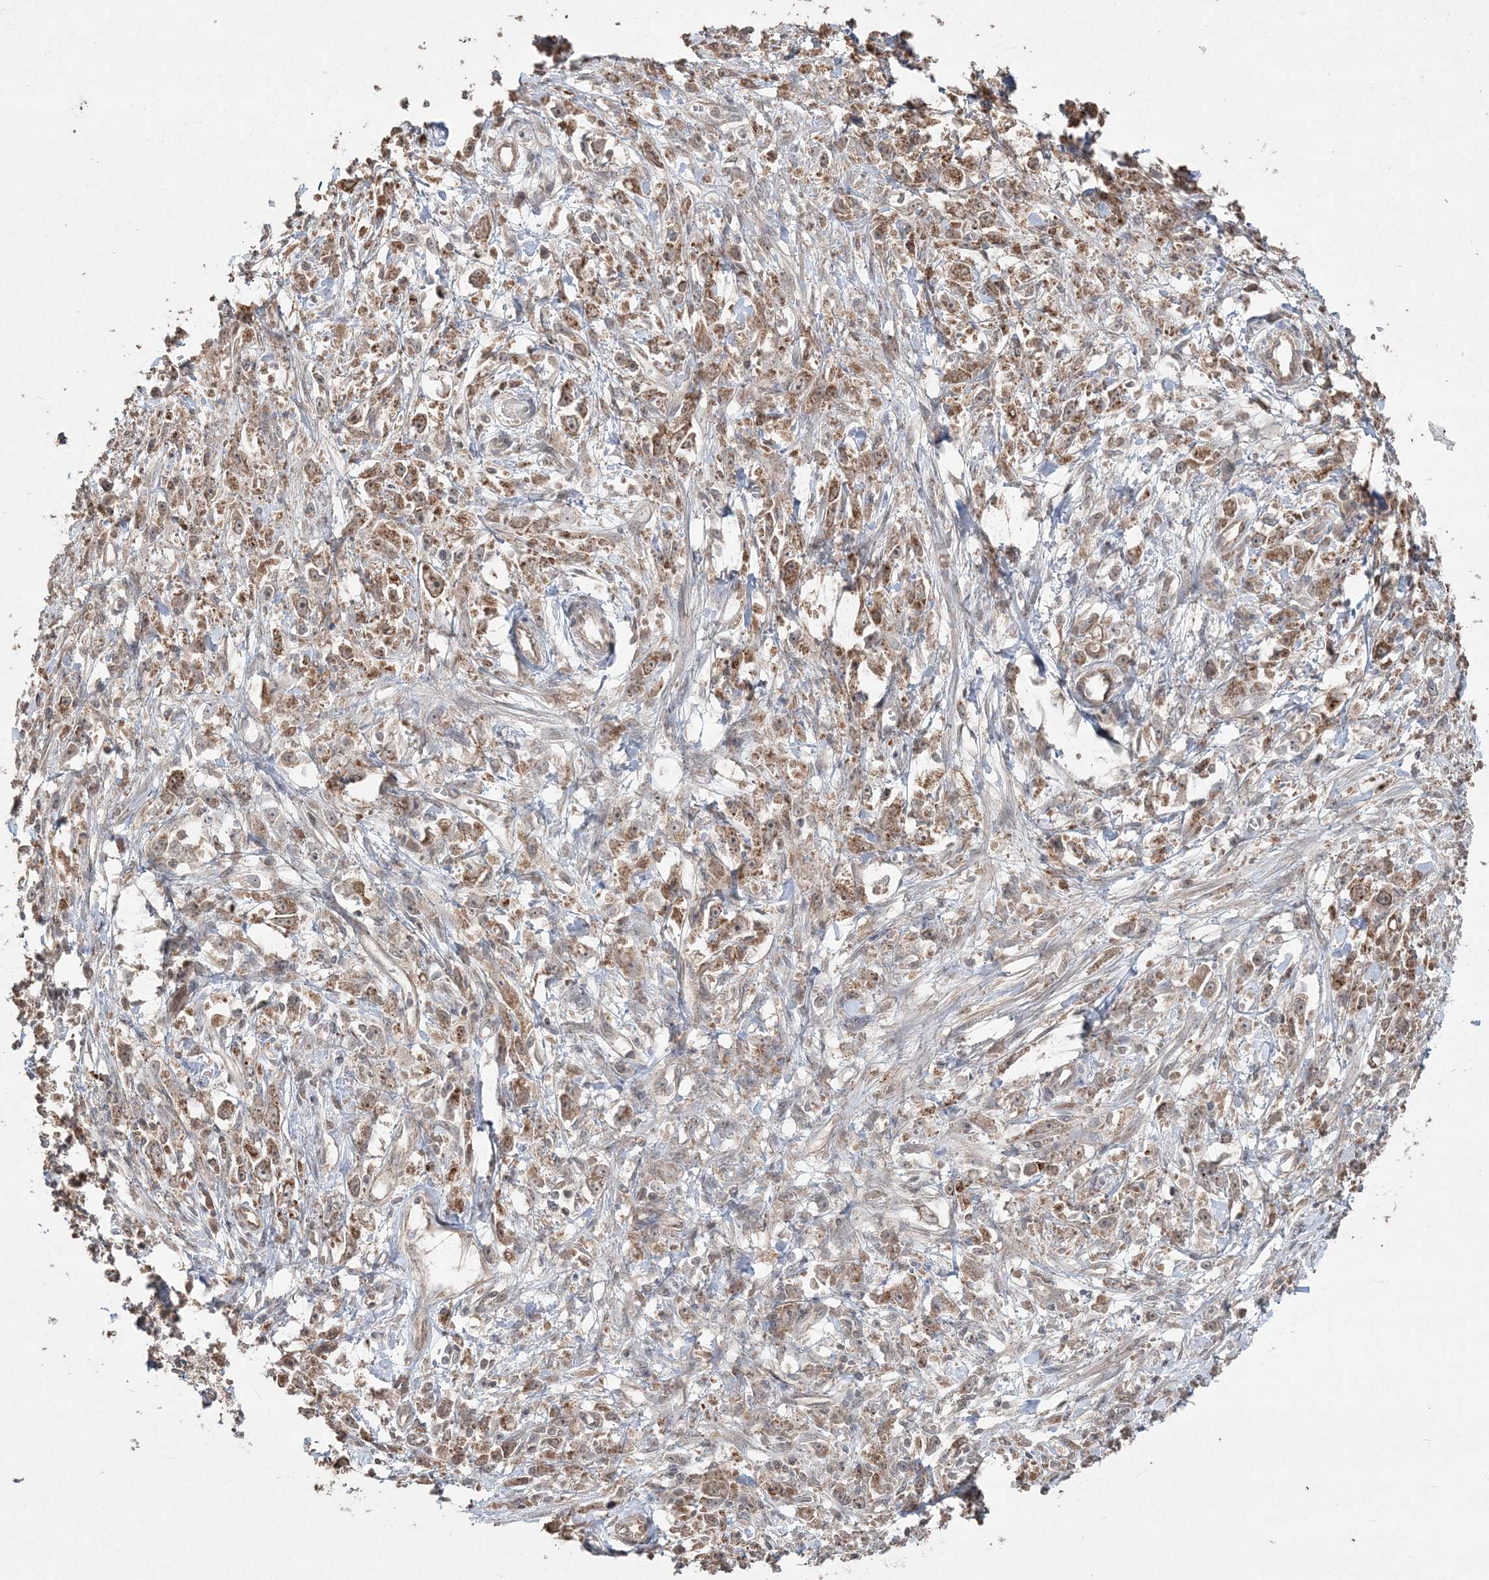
{"staining": {"intensity": "weak", "quantity": ">75%", "location": "cytoplasmic/membranous"}, "tissue": "stomach cancer", "cell_type": "Tumor cells", "image_type": "cancer", "snomed": [{"axis": "morphology", "description": "Adenocarcinoma, NOS"}, {"axis": "topography", "description": "Stomach"}], "caption": "Immunohistochemistry (IHC) photomicrograph of neoplastic tissue: stomach cancer (adenocarcinoma) stained using immunohistochemistry shows low levels of weak protein expression localized specifically in the cytoplasmic/membranous of tumor cells, appearing as a cytoplasmic/membranous brown color.", "gene": "EHHADH", "patient": {"sex": "female", "age": 59}}